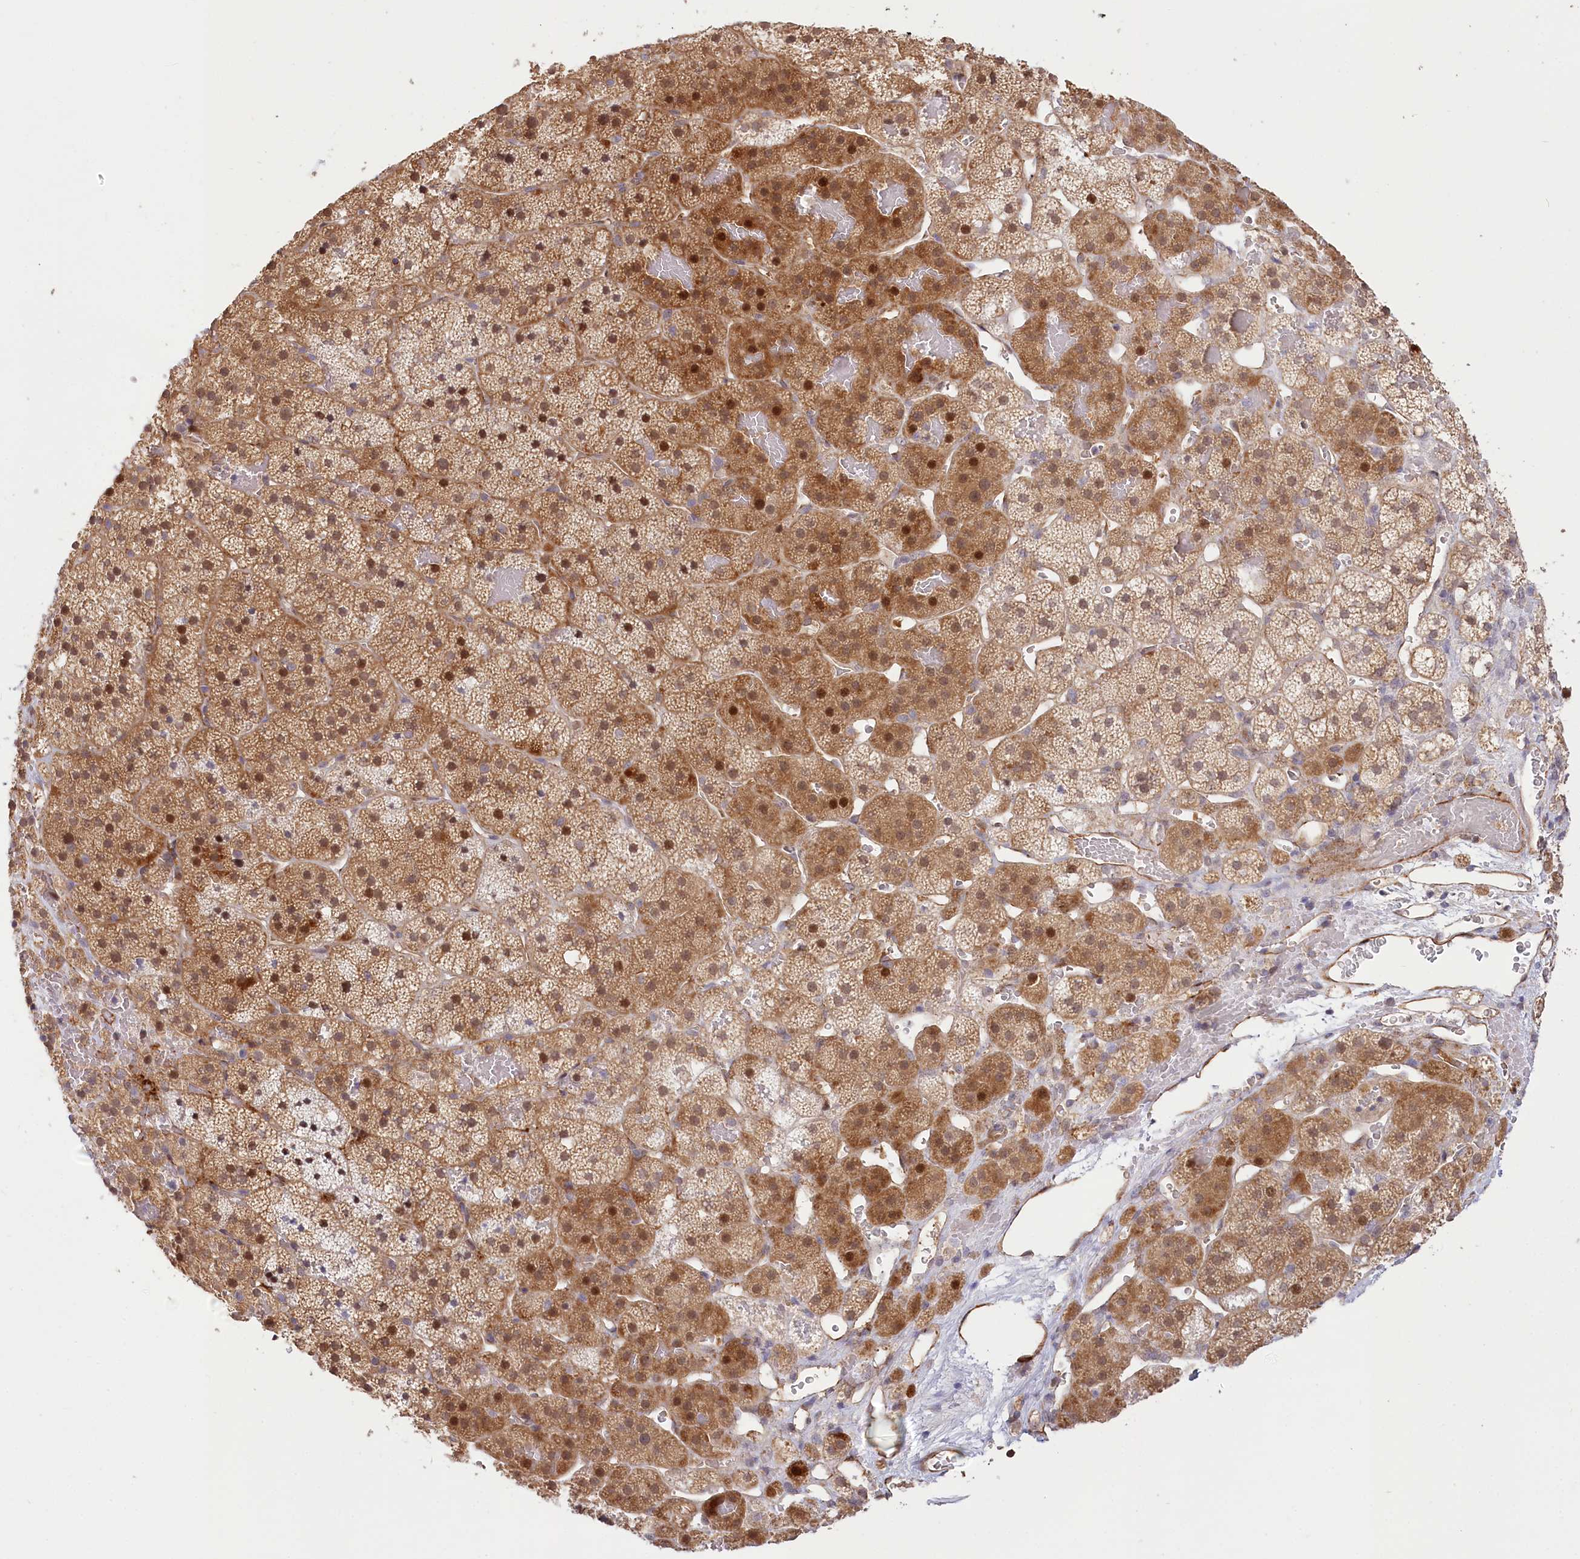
{"staining": {"intensity": "moderate", "quantity": ">75%", "location": "cytoplasmic/membranous,nuclear"}, "tissue": "adrenal gland", "cell_type": "Glandular cells", "image_type": "normal", "snomed": [{"axis": "morphology", "description": "Normal tissue, NOS"}, {"axis": "topography", "description": "Adrenal gland"}], "caption": "High-power microscopy captured an immunohistochemistry (IHC) histopathology image of normal adrenal gland, revealing moderate cytoplasmic/membranous,nuclear expression in about >75% of glandular cells.", "gene": "CEP70", "patient": {"sex": "female", "age": 44}}